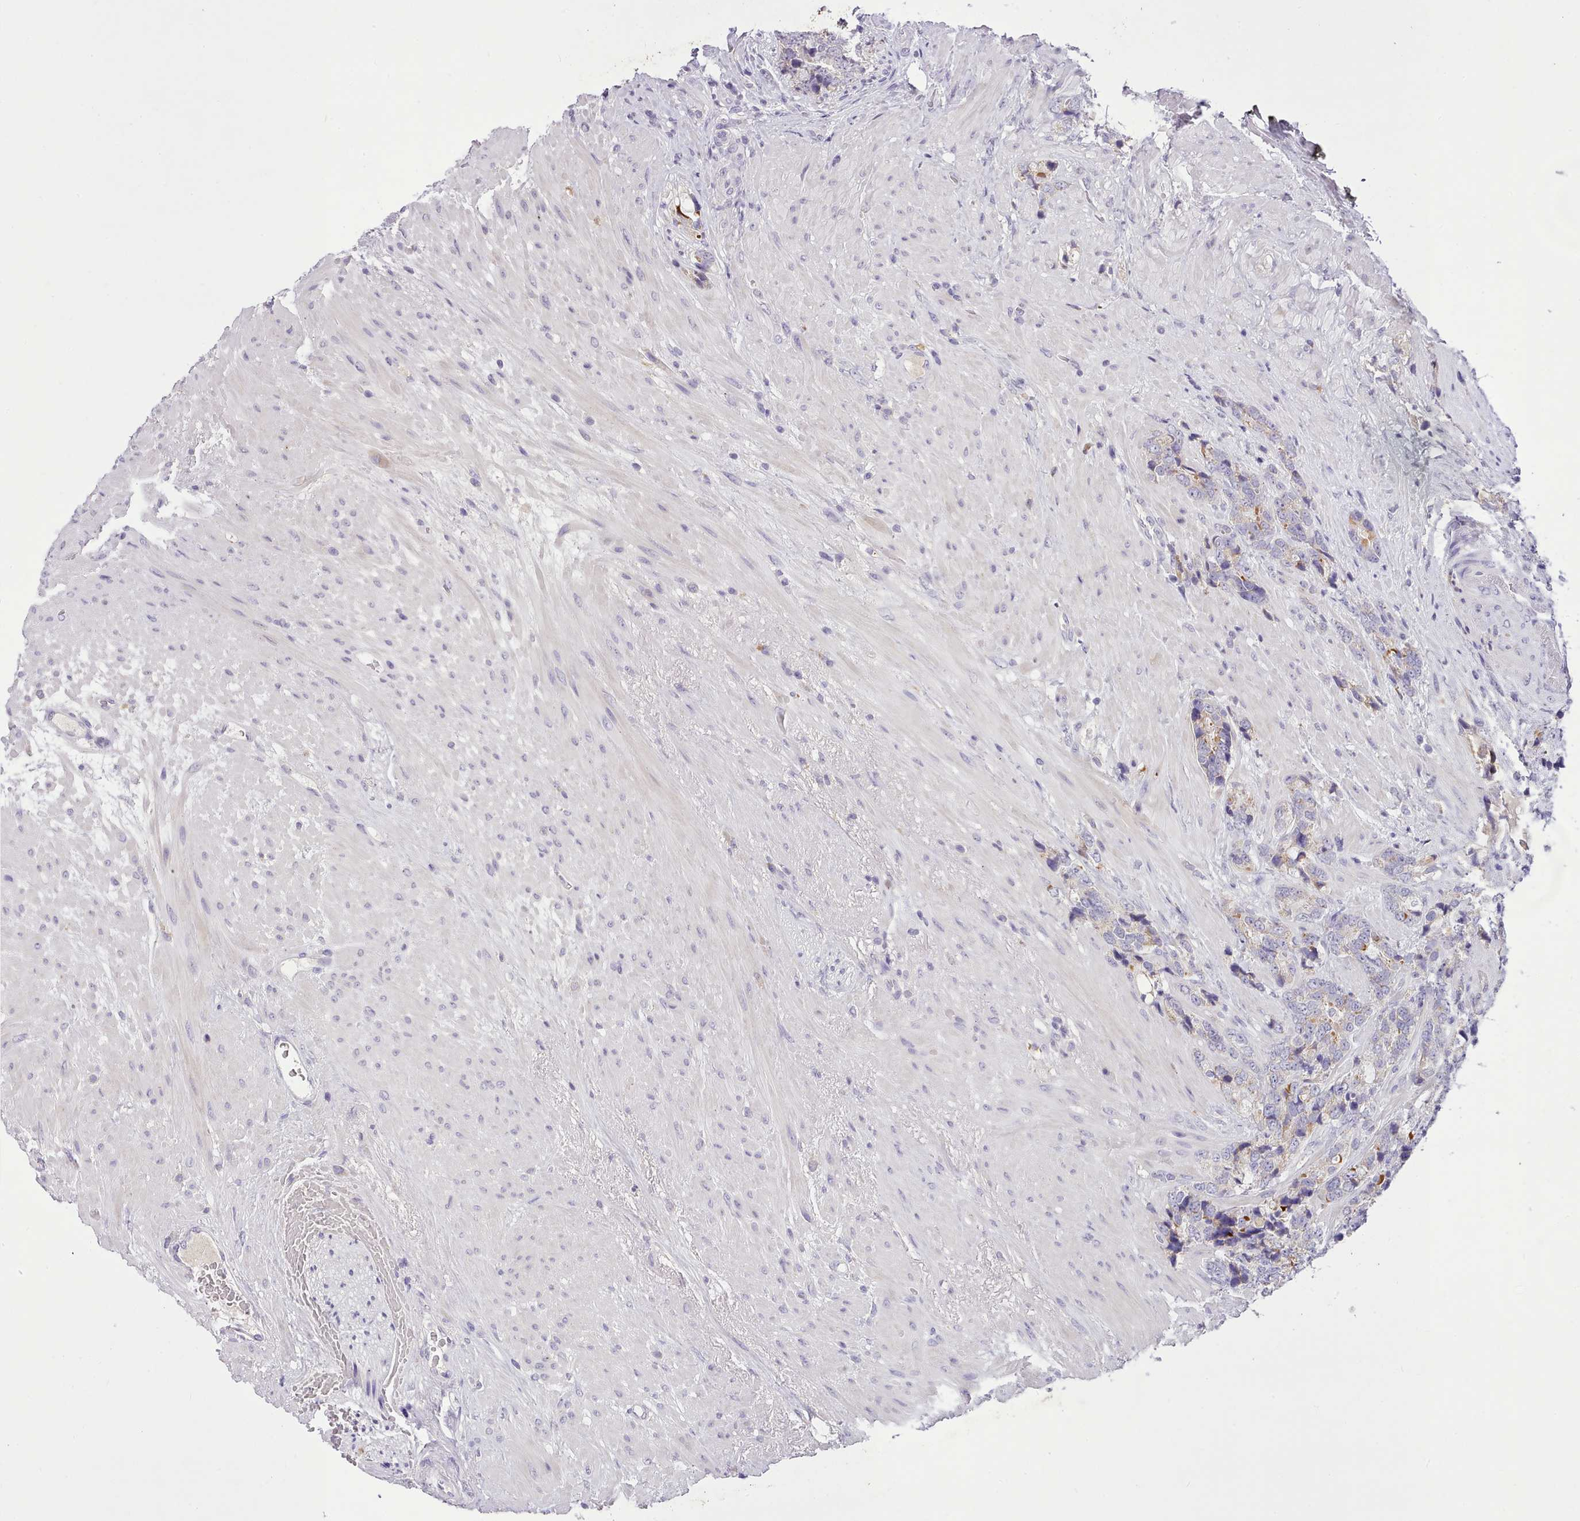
{"staining": {"intensity": "weak", "quantity": "<25%", "location": "cytoplasmic/membranous"}, "tissue": "prostate cancer", "cell_type": "Tumor cells", "image_type": "cancer", "snomed": [{"axis": "morphology", "description": "Adenocarcinoma, High grade"}, {"axis": "topography", "description": "Prostate"}], "caption": "The immunohistochemistry (IHC) image has no significant expression in tumor cells of prostate high-grade adenocarcinoma tissue. The staining was performed using DAB to visualize the protein expression in brown, while the nuclei were stained in blue with hematoxylin (Magnification: 20x).", "gene": "FAM83E", "patient": {"sex": "male", "age": 74}}